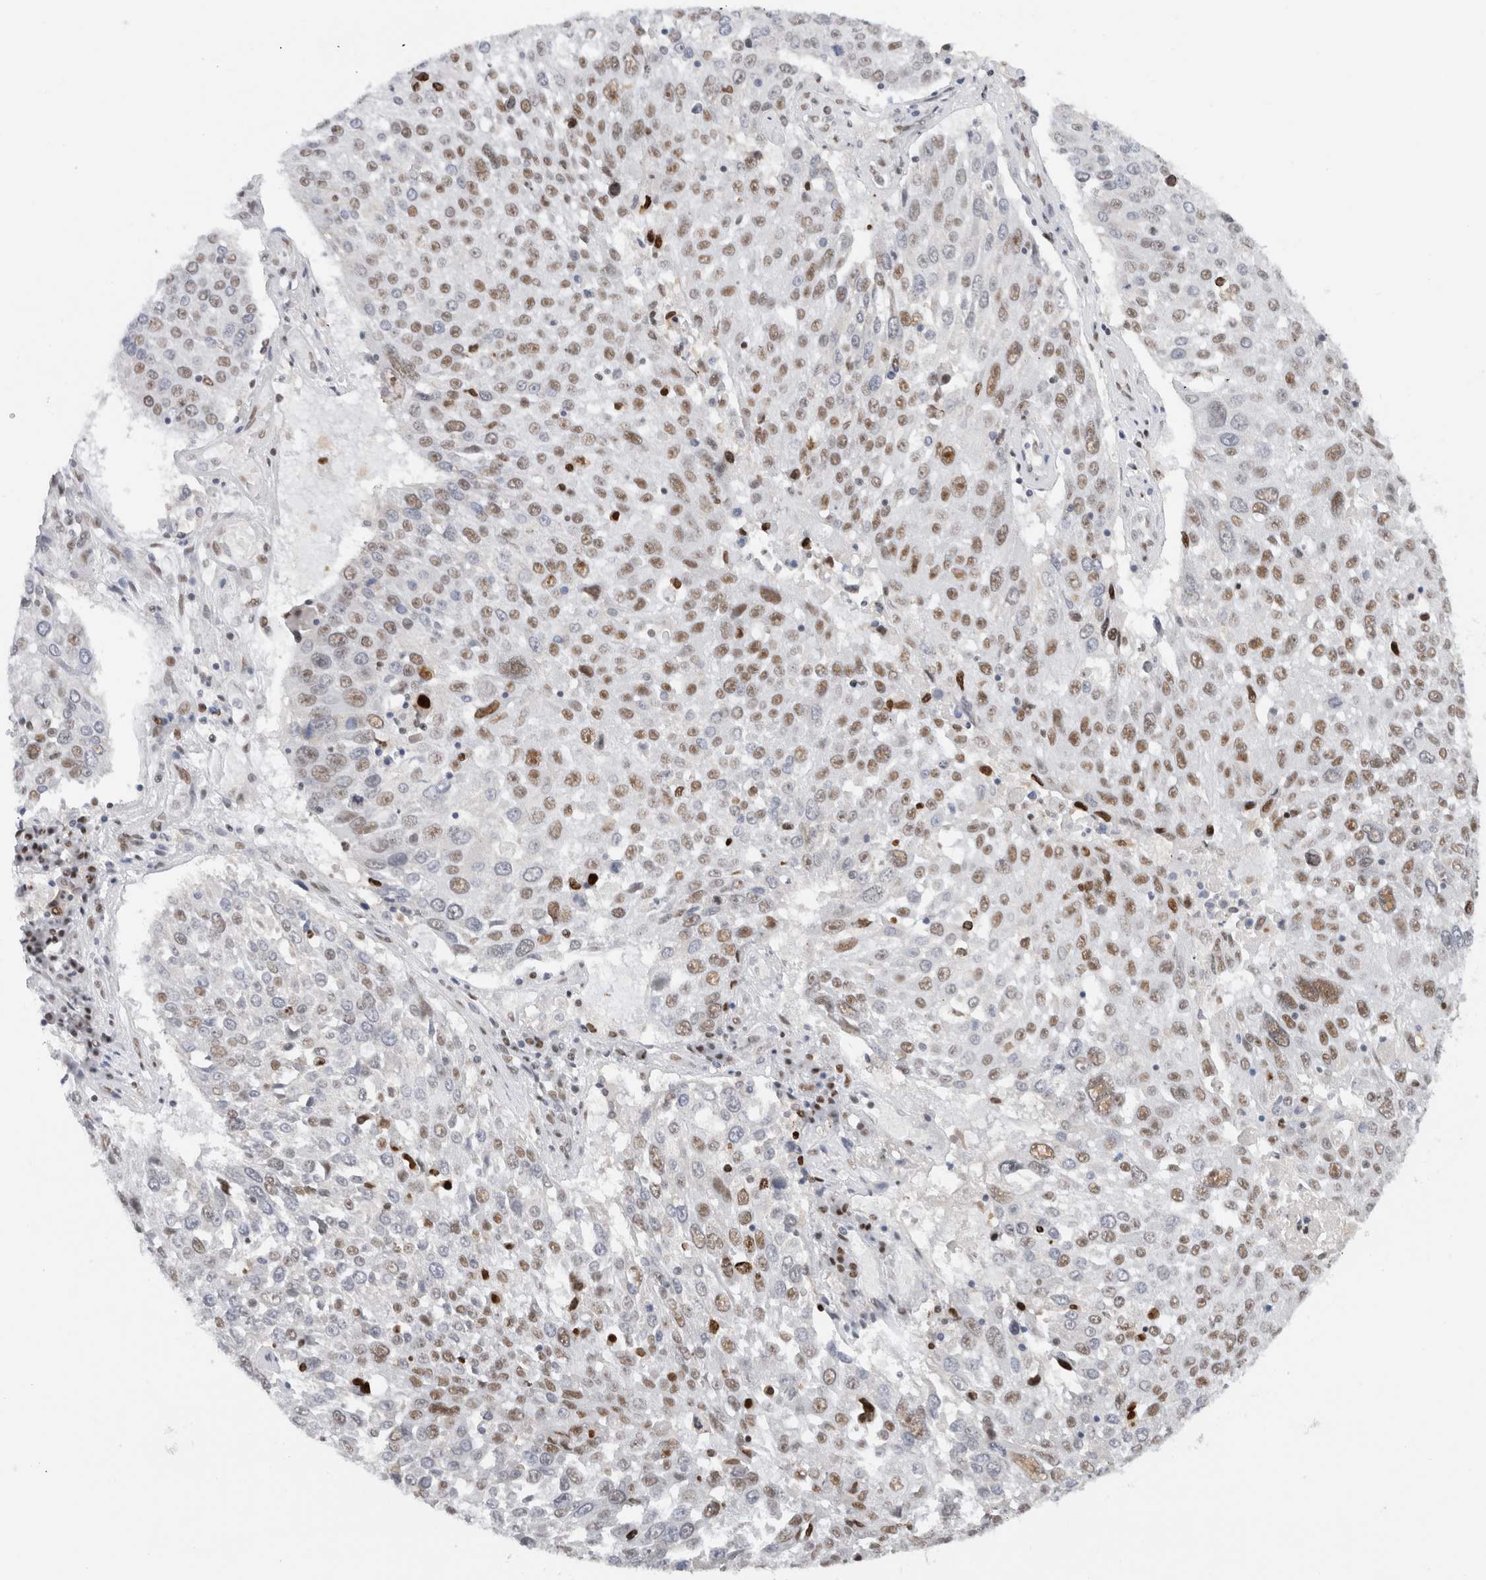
{"staining": {"intensity": "moderate", "quantity": ">75%", "location": "nuclear"}, "tissue": "lung cancer", "cell_type": "Tumor cells", "image_type": "cancer", "snomed": [{"axis": "morphology", "description": "Squamous cell carcinoma, NOS"}, {"axis": "topography", "description": "Lung"}], "caption": "Squamous cell carcinoma (lung) tissue displays moderate nuclear staining in approximately >75% of tumor cells", "gene": "COPS7A", "patient": {"sex": "male", "age": 65}}